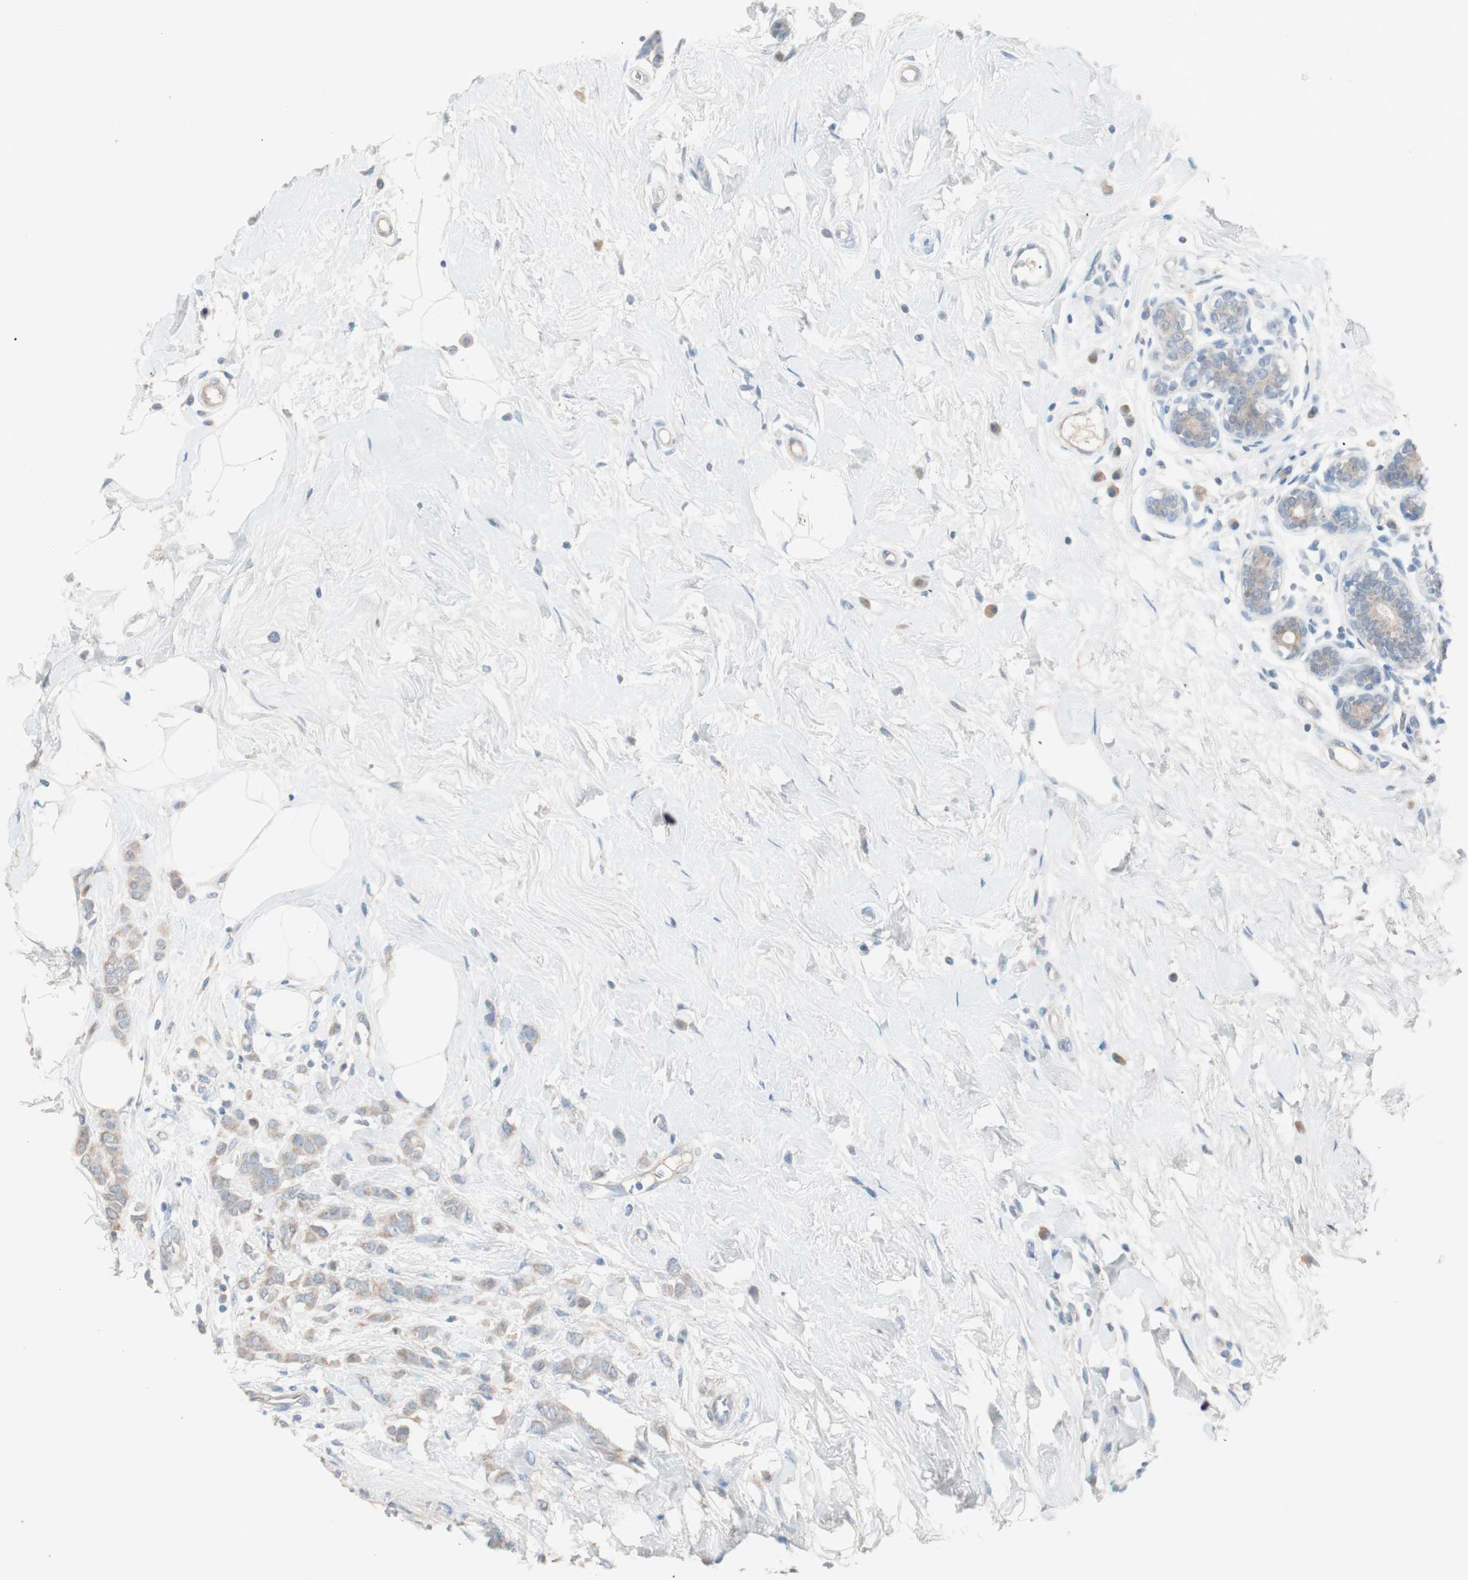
{"staining": {"intensity": "weak", "quantity": ">75%", "location": "cytoplasmic/membranous"}, "tissue": "breast cancer", "cell_type": "Tumor cells", "image_type": "cancer", "snomed": [{"axis": "morphology", "description": "Lobular carcinoma, in situ"}, {"axis": "morphology", "description": "Lobular carcinoma"}, {"axis": "topography", "description": "Breast"}], "caption": "This is an image of IHC staining of breast cancer (lobular carcinoma), which shows weak positivity in the cytoplasmic/membranous of tumor cells.", "gene": "KHK", "patient": {"sex": "female", "age": 41}}